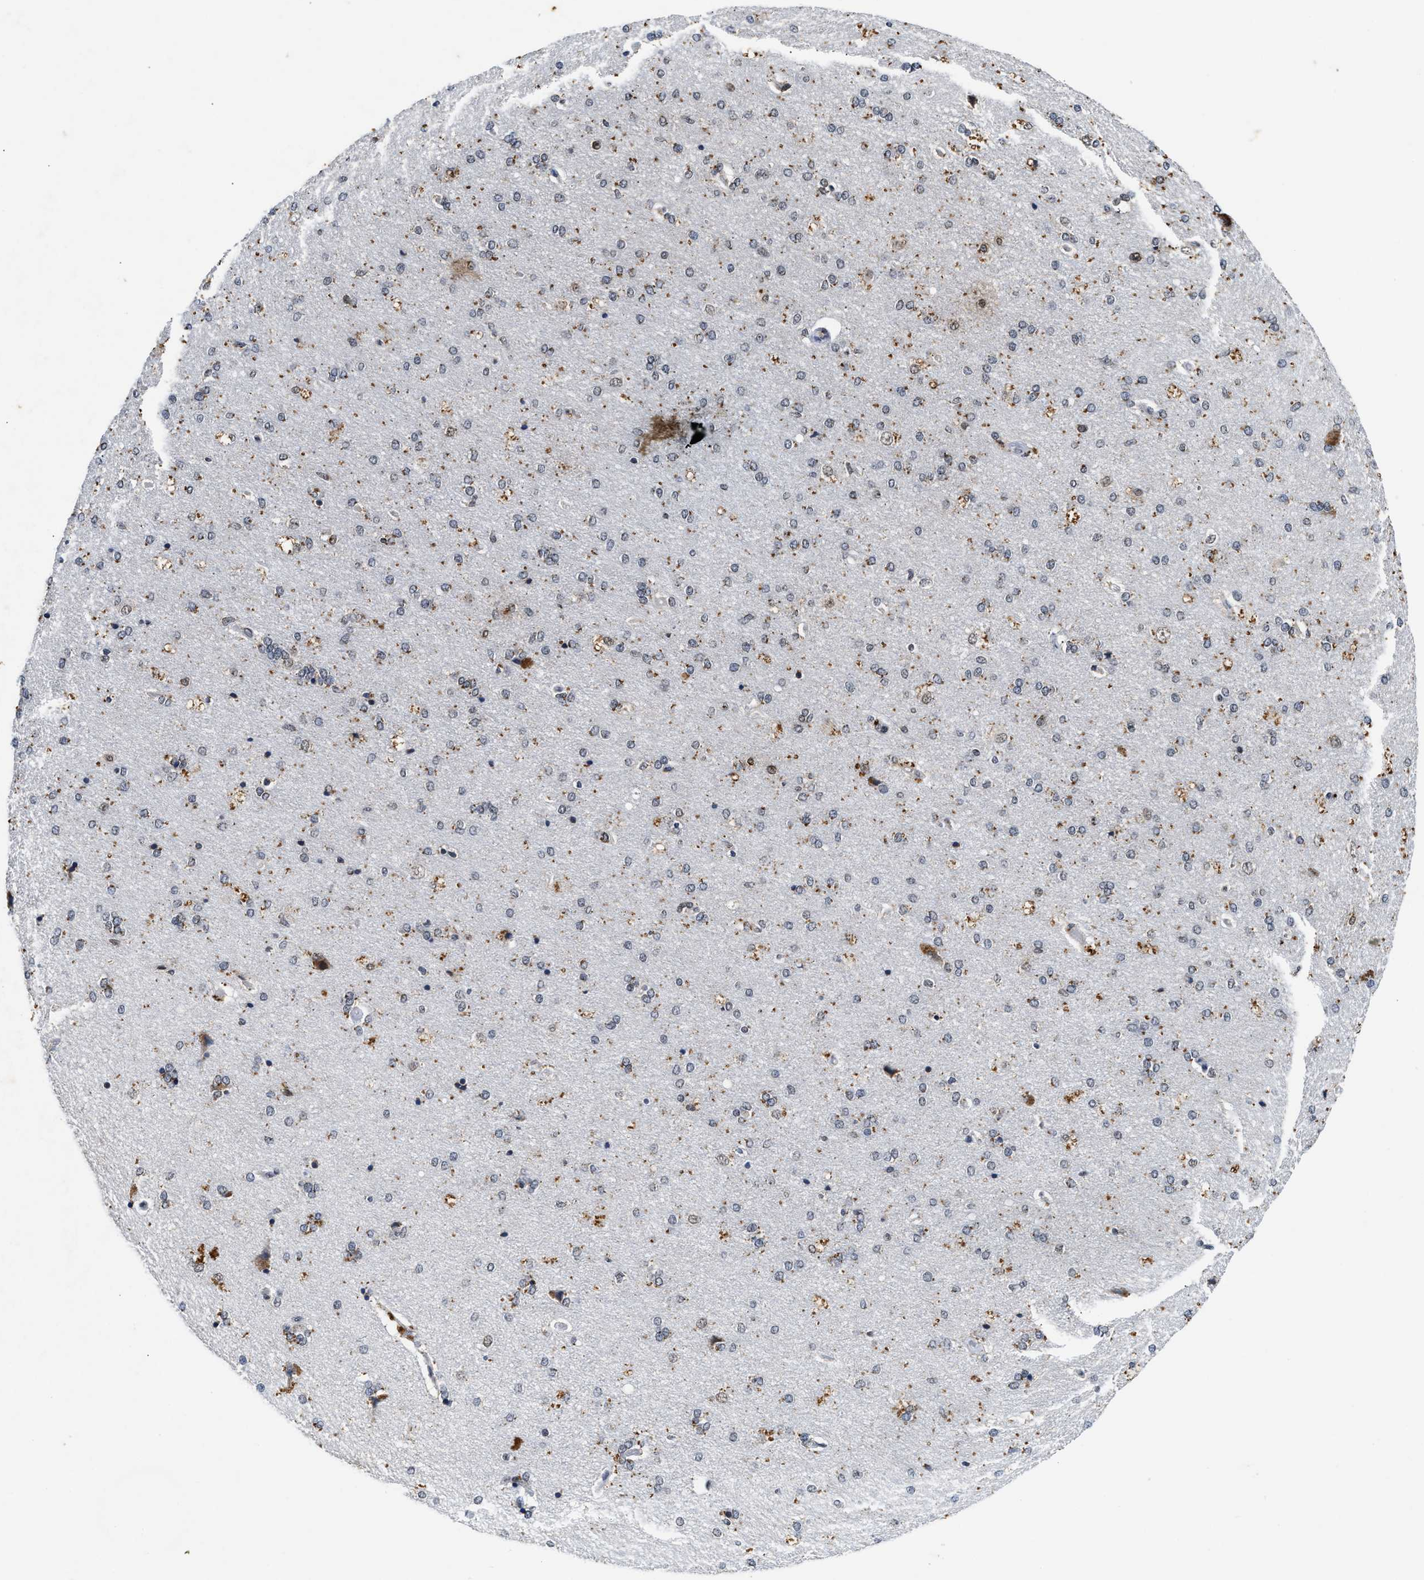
{"staining": {"intensity": "moderate", "quantity": "<25%", "location": "cytoplasmic/membranous"}, "tissue": "cerebral cortex", "cell_type": "Endothelial cells", "image_type": "normal", "snomed": [{"axis": "morphology", "description": "Normal tissue, NOS"}, {"axis": "topography", "description": "Cerebral cortex"}], "caption": "IHC (DAB (3,3'-diaminobenzidine)) staining of unremarkable human cerebral cortex exhibits moderate cytoplasmic/membranous protein staining in about <25% of endothelial cells. (Brightfield microscopy of DAB IHC at high magnification).", "gene": "ACOX1", "patient": {"sex": "male", "age": 62}}